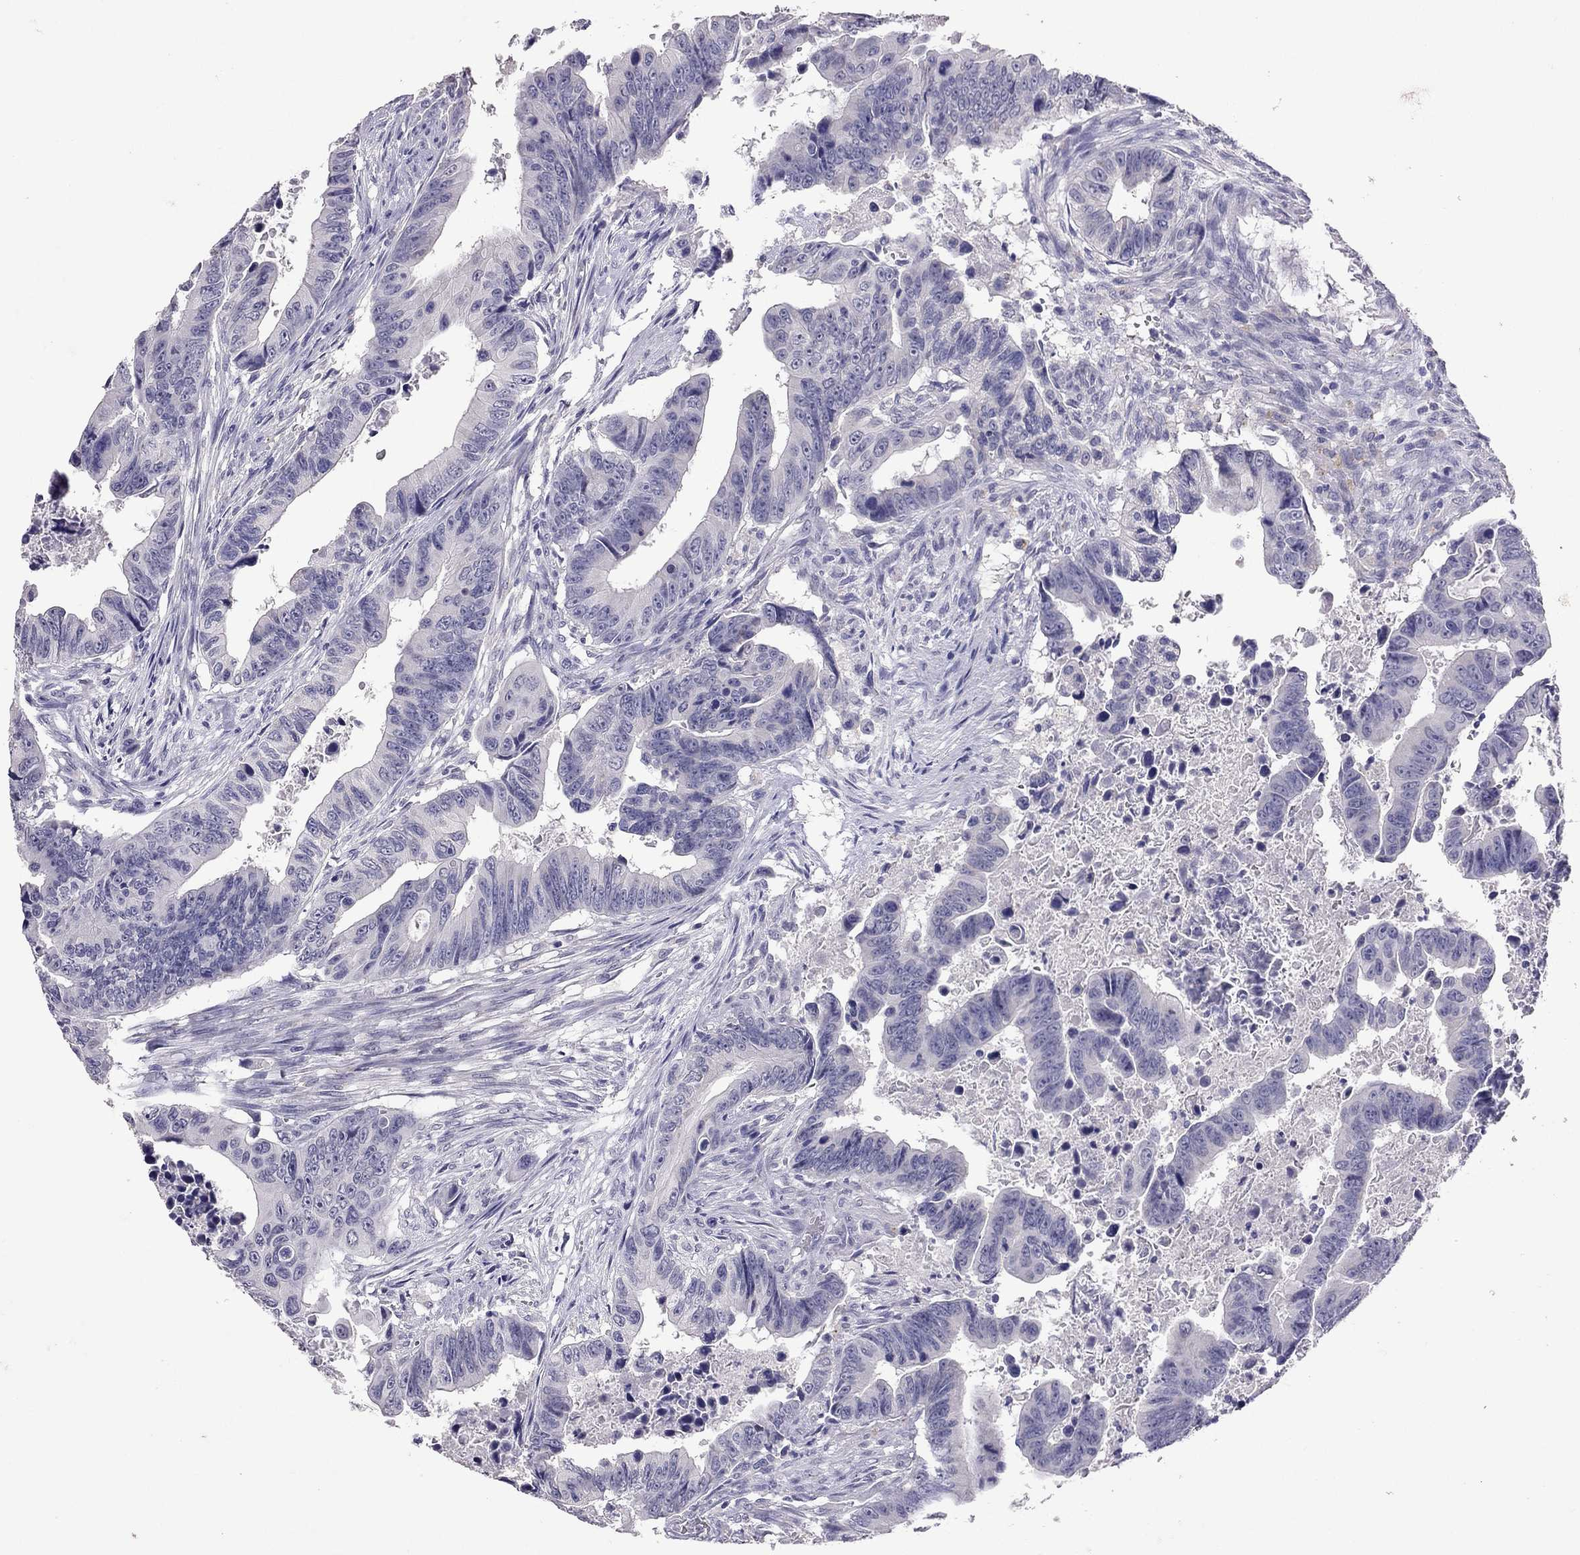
{"staining": {"intensity": "negative", "quantity": "none", "location": "none"}, "tissue": "colorectal cancer", "cell_type": "Tumor cells", "image_type": "cancer", "snomed": [{"axis": "morphology", "description": "Adenocarcinoma, NOS"}, {"axis": "topography", "description": "Colon"}], "caption": "Immunohistochemistry (IHC) of human colorectal cancer shows no staining in tumor cells. The staining was performed using DAB (3,3'-diaminobenzidine) to visualize the protein expression in brown, while the nuclei were stained in blue with hematoxylin (Magnification: 20x).", "gene": "SLAMF1", "patient": {"sex": "female", "age": 87}}